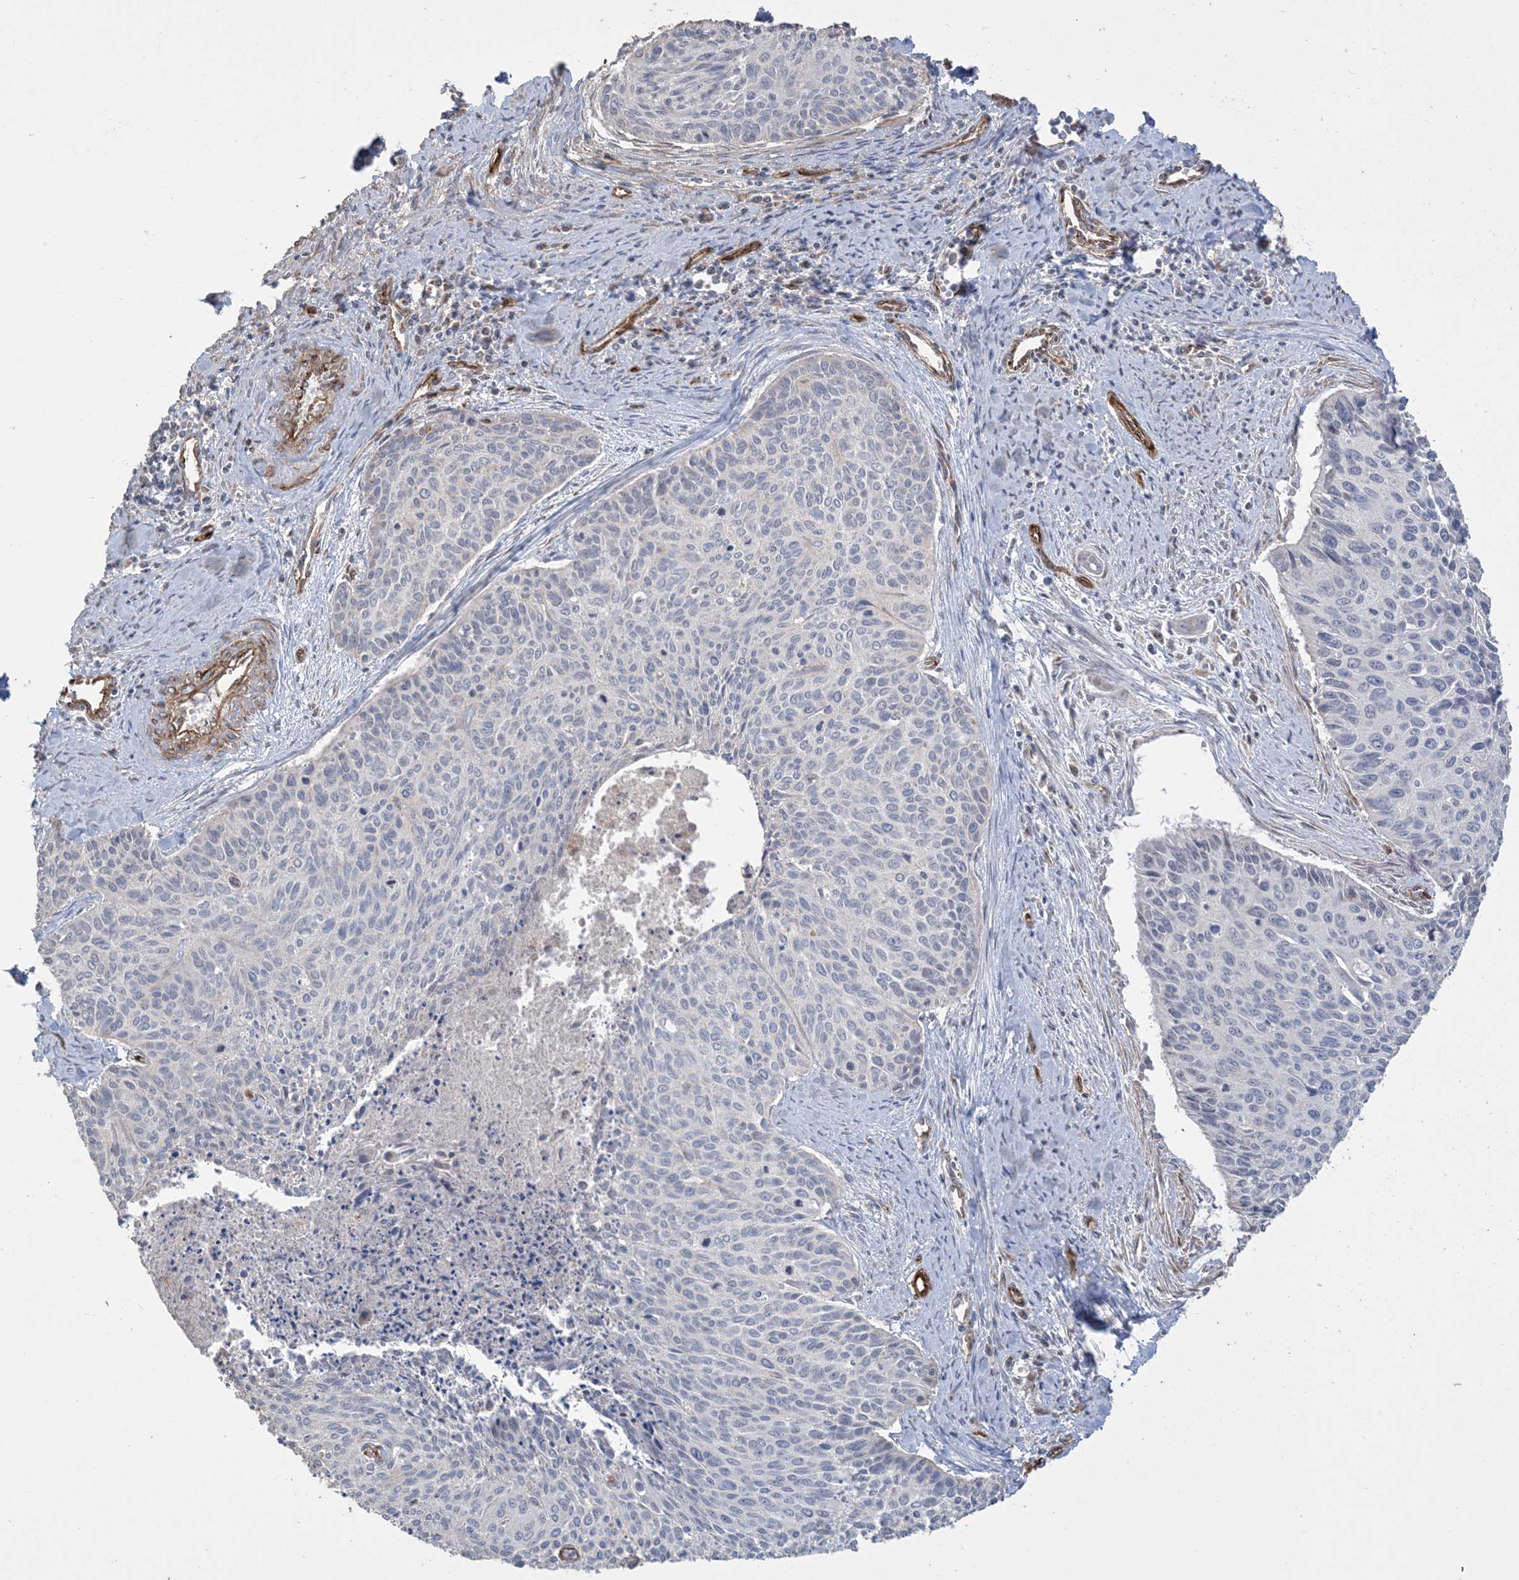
{"staining": {"intensity": "negative", "quantity": "none", "location": "none"}, "tissue": "cervical cancer", "cell_type": "Tumor cells", "image_type": "cancer", "snomed": [{"axis": "morphology", "description": "Squamous cell carcinoma, NOS"}, {"axis": "topography", "description": "Cervix"}], "caption": "This is an immunohistochemistry (IHC) micrograph of human squamous cell carcinoma (cervical). There is no expression in tumor cells.", "gene": "AGA", "patient": {"sex": "female", "age": 55}}